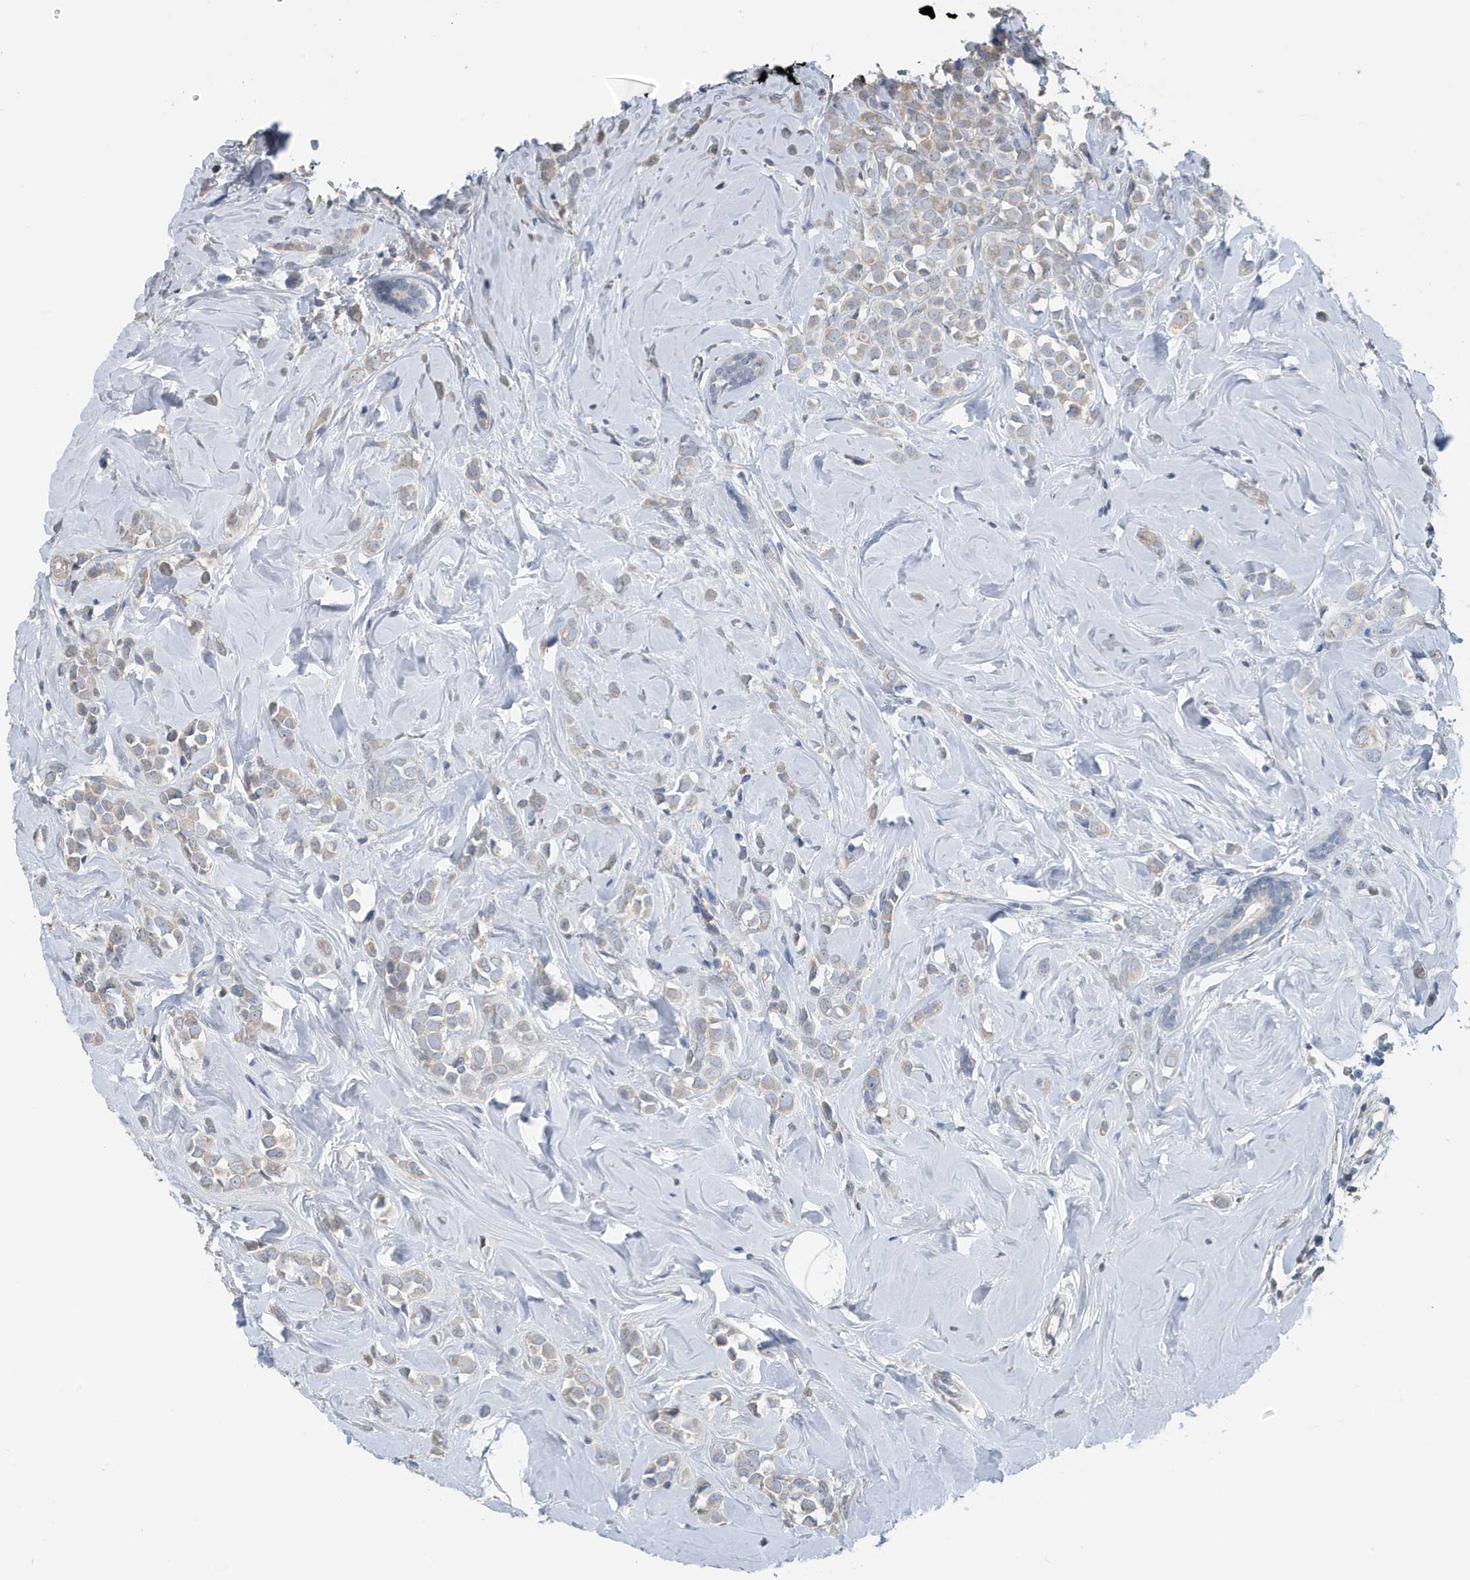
{"staining": {"intensity": "weak", "quantity": "<25%", "location": "cytoplasmic/membranous"}, "tissue": "breast cancer", "cell_type": "Tumor cells", "image_type": "cancer", "snomed": [{"axis": "morphology", "description": "Lobular carcinoma"}, {"axis": "topography", "description": "Breast"}], "caption": "The histopathology image exhibits no significant positivity in tumor cells of breast cancer (lobular carcinoma).", "gene": "UGT2B4", "patient": {"sex": "female", "age": 47}}